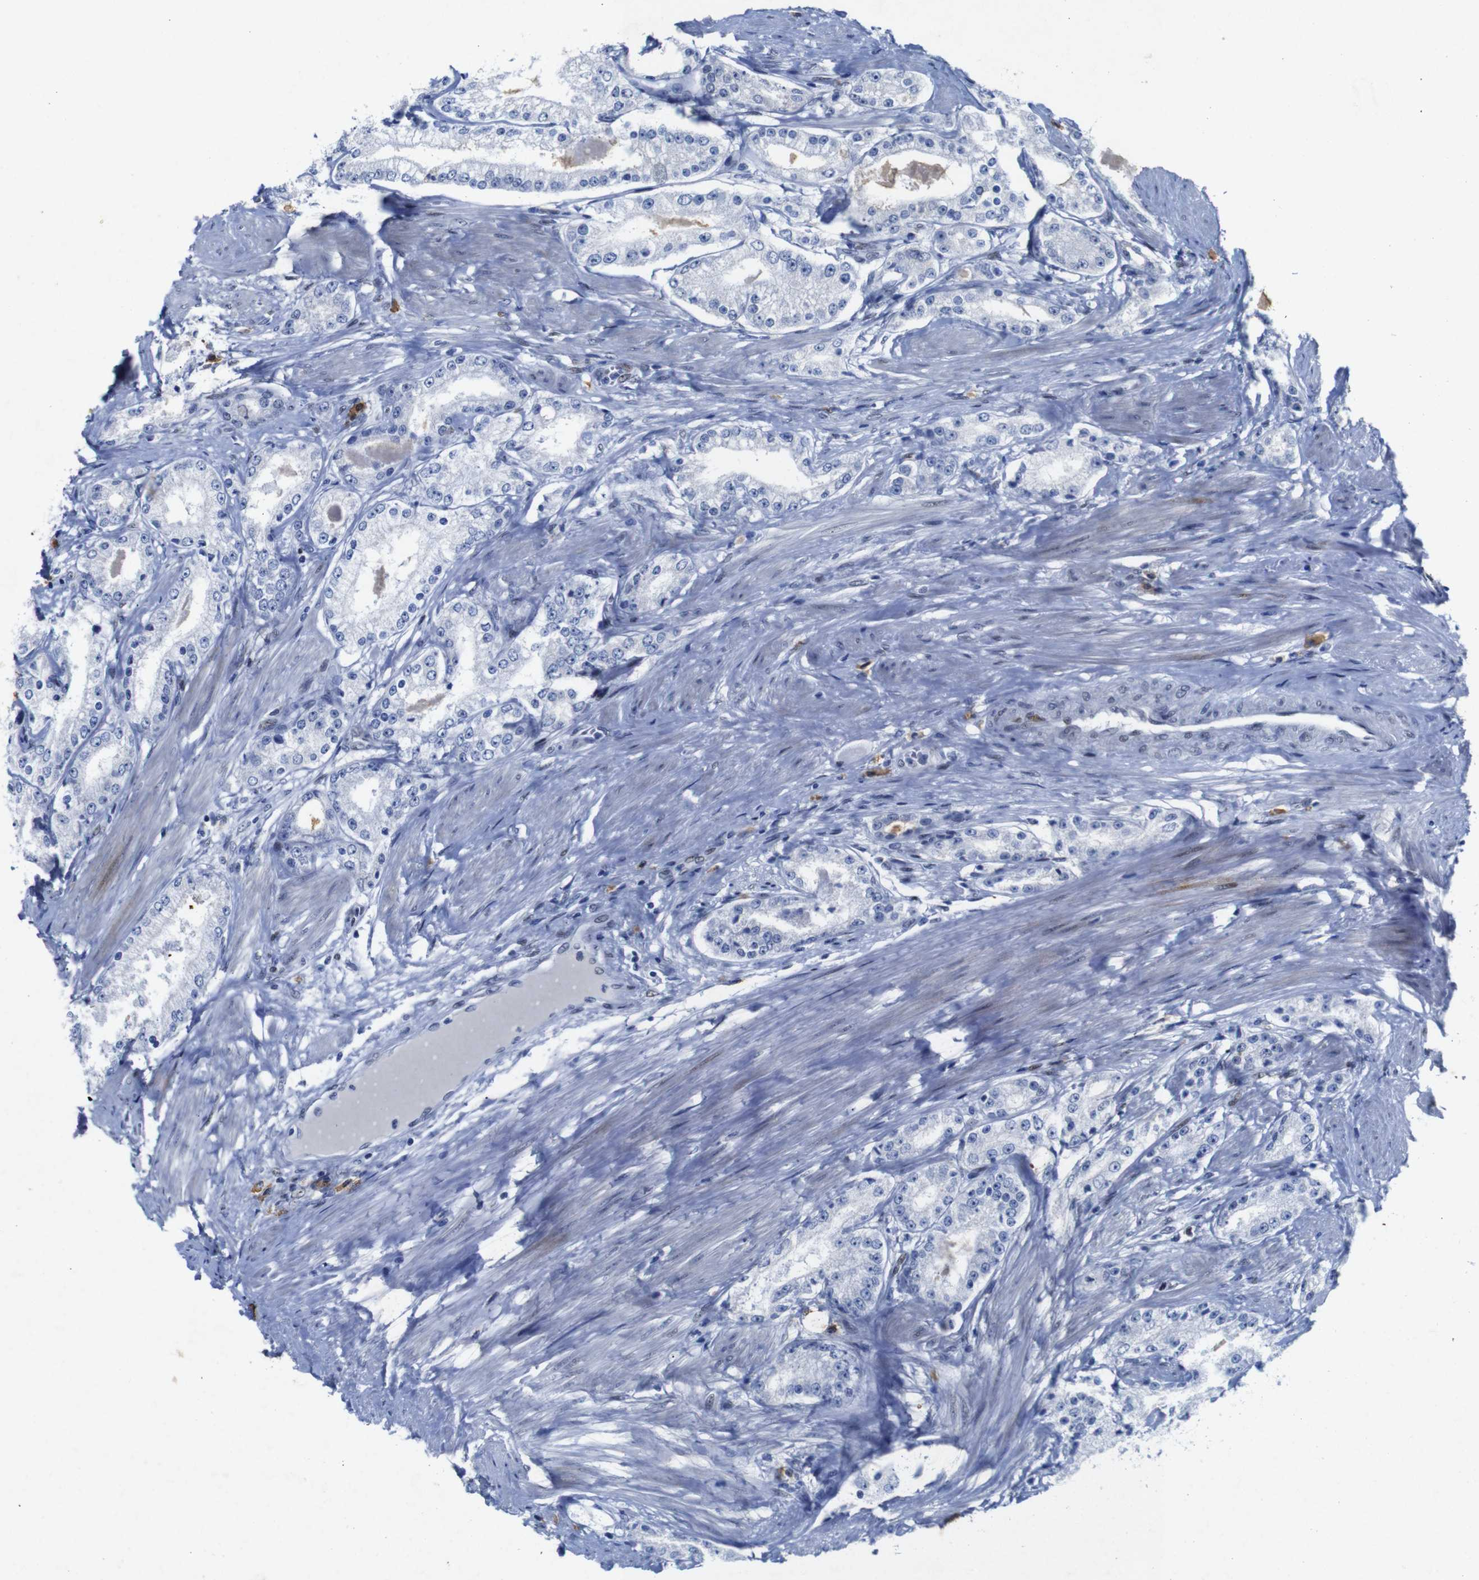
{"staining": {"intensity": "negative", "quantity": "none", "location": "none"}, "tissue": "prostate cancer", "cell_type": "Tumor cells", "image_type": "cancer", "snomed": [{"axis": "morphology", "description": "Adenocarcinoma, Low grade"}, {"axis": "topography", "description": "Prostate"}], "caption": "The IHC histopathology image has no significant positivity in tumor cells of adenocarcinoma (low-grade) (prostate) tissue.", "gene": "FOSL2", "patient": {"sex": "male", "age": 63}}